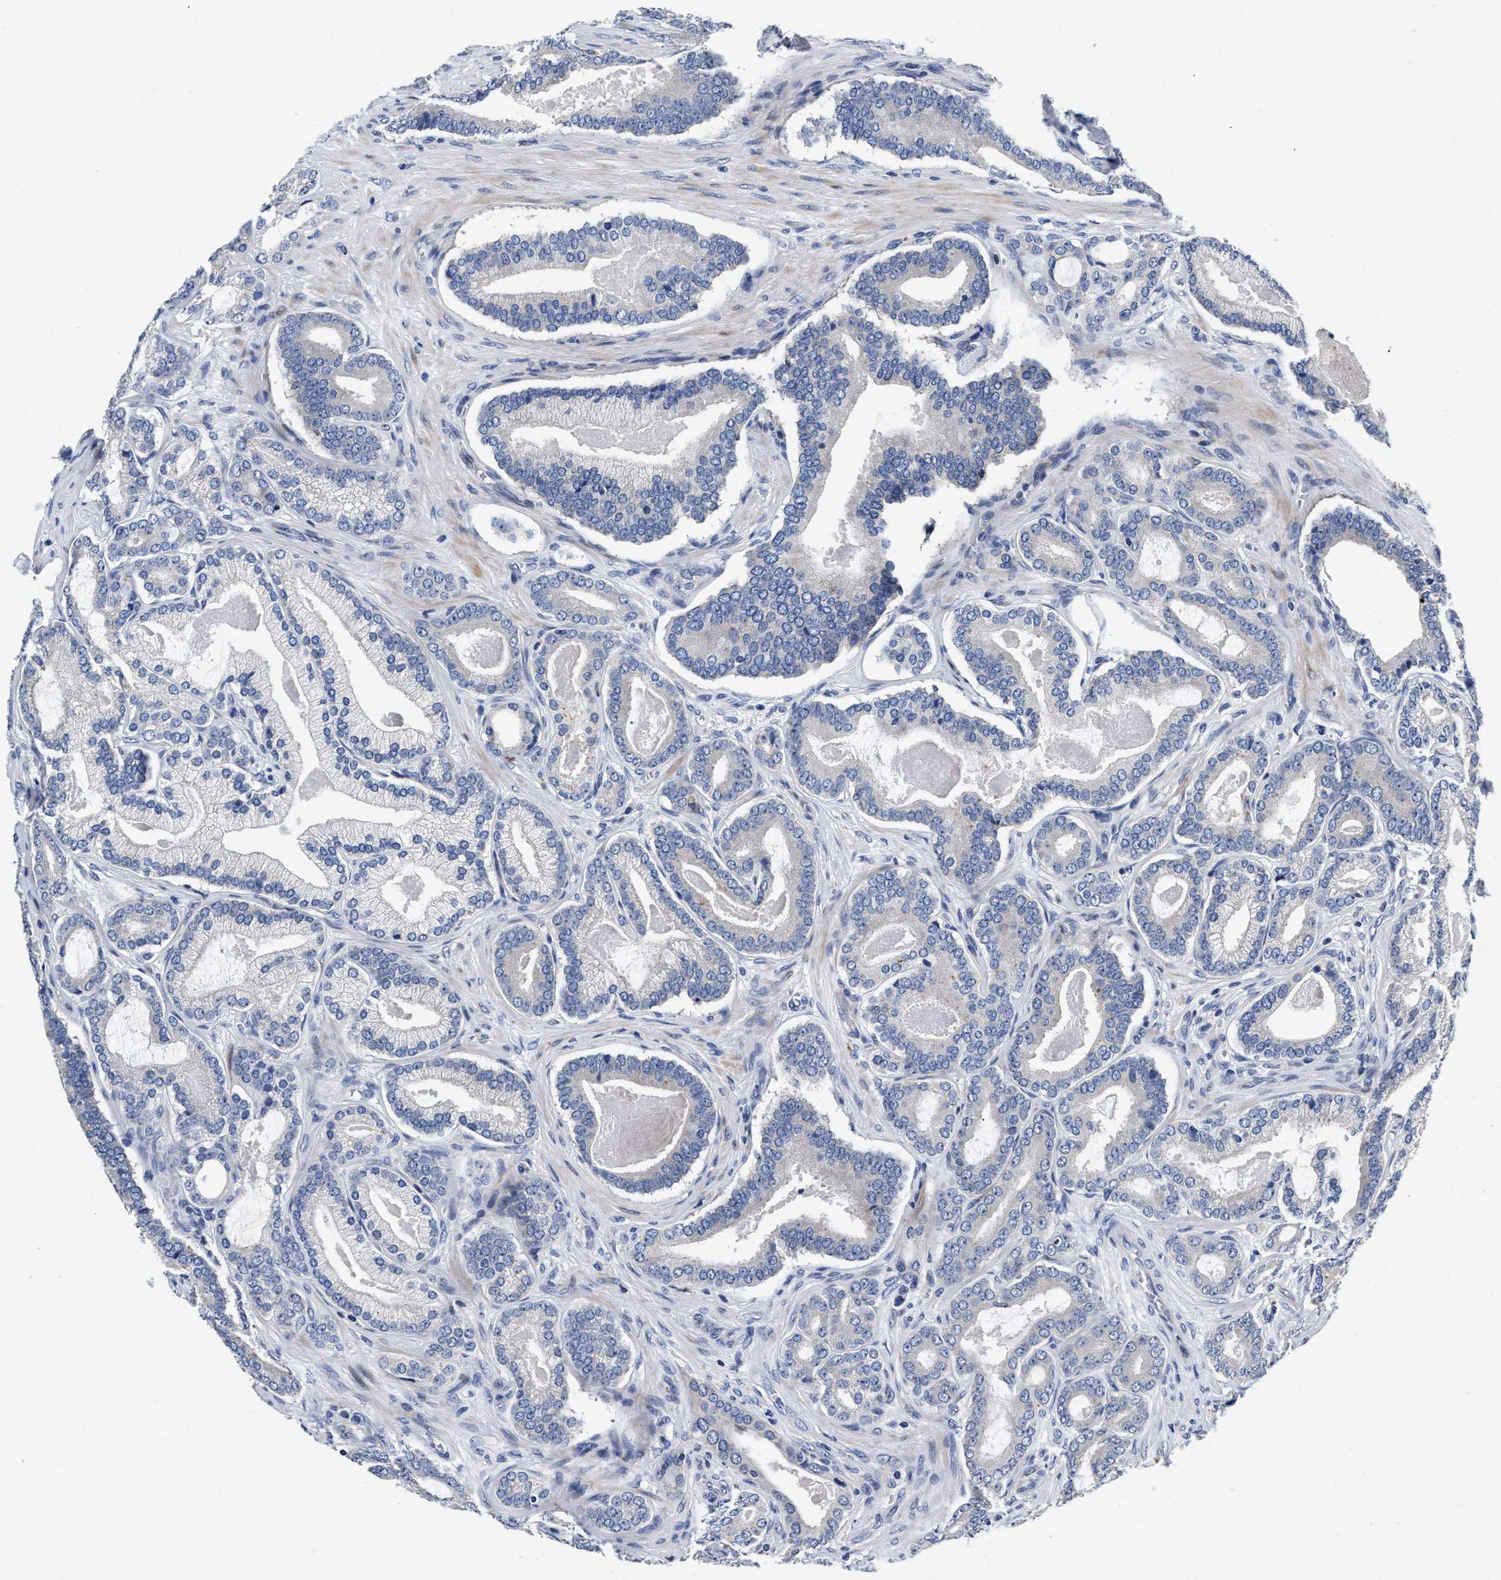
{"staining": {"intensity": "negative", "quantity": "none", "location": "none"}, "tissue": "prostate cancer", "cell_type": "Tumor cells", "image_type": "cancer", "snomed": [{"axis": "morphology", "description": "Adenocarcinoma, High grade"}, {"axis": "topography", "description": "Prostate"}], "caption": "There is no significant expression in tumor cells of prostate cancer (high-grade adenocarcinoma). (DAB immunohistochemistry (IHC) visualized using brightfield microscopy, high magnification).", "gene": "LAD1", "patient": {"sex": "male", "age": 60}}